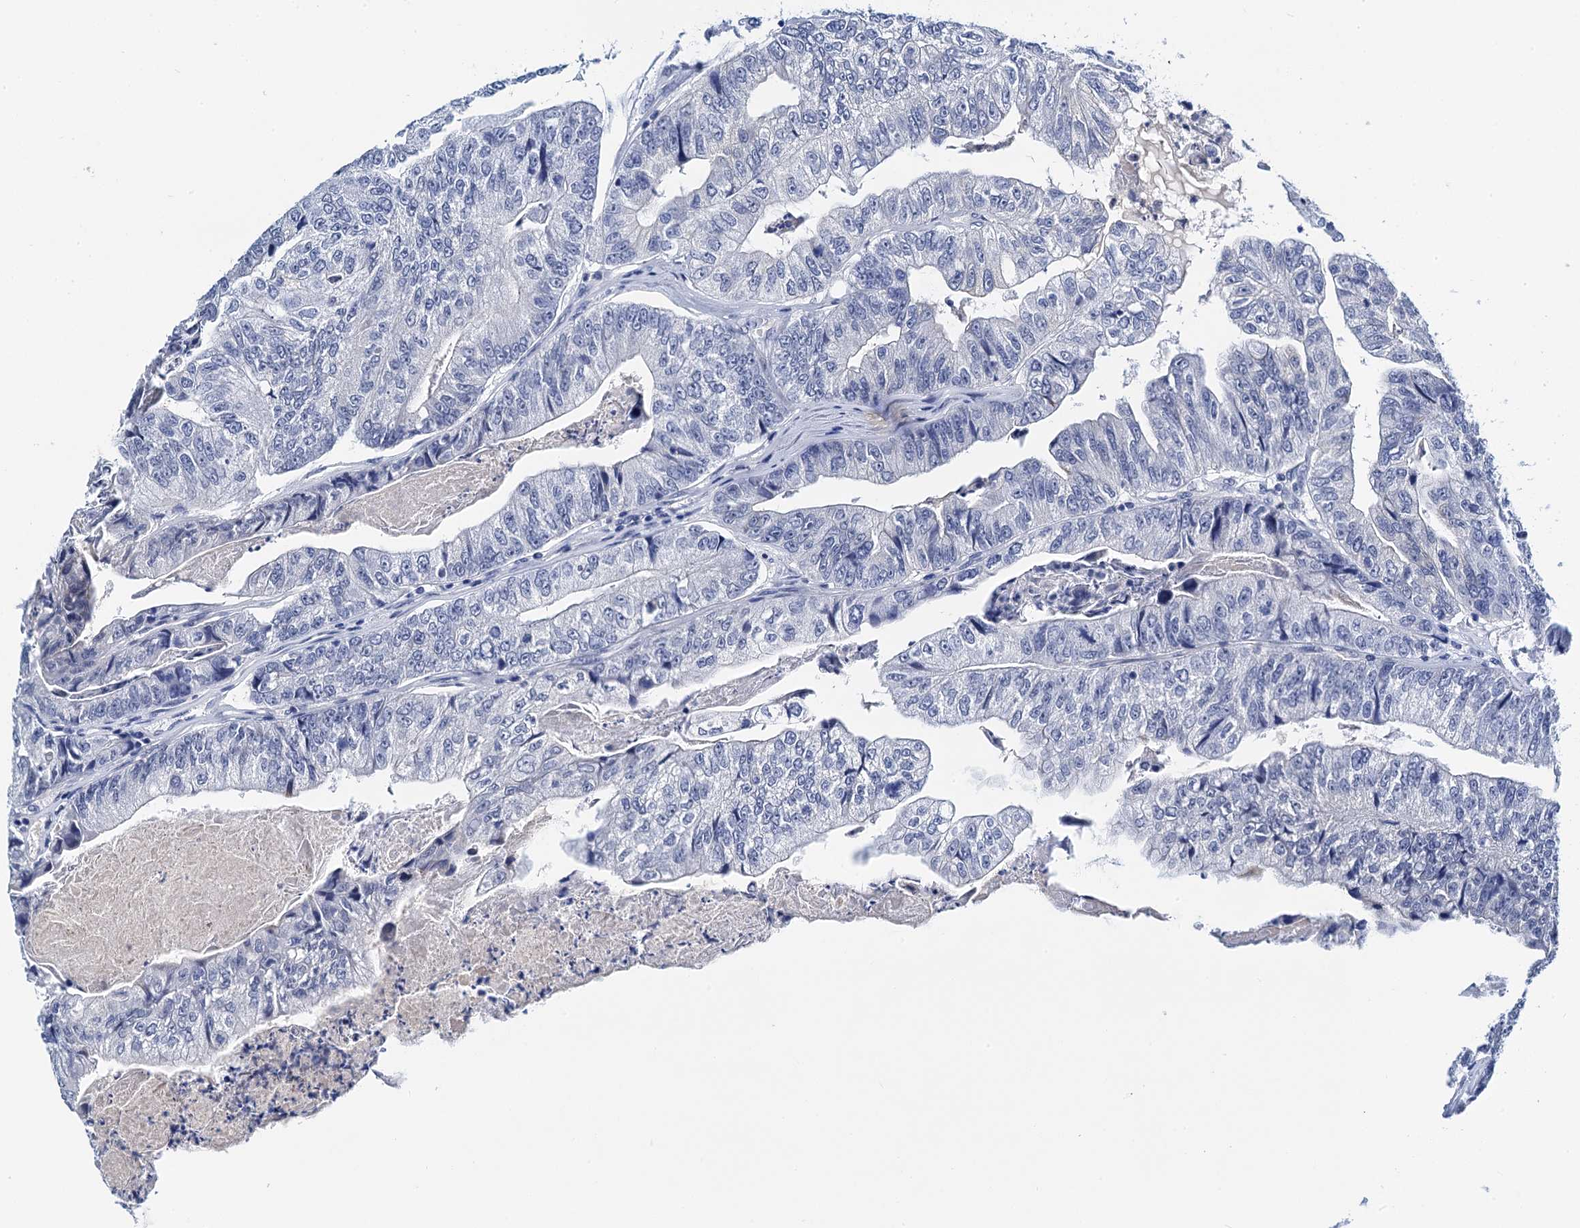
{"staining": {"intensity": "negative", "quantity": "none", "location": "none"}, "tissue": "colorectal cancer", "cell_type": "Tumor cells", "image_type": "cancer", "snomed": [{"axis": "morphology", "description": "Adenocarcinoma, NOS"}, {"axis": "topography", "description": "Colon"}], "caption": "Immunohistochemistry image of neoplastic tissue: human colorectal cancer (adenocarcinoma) stained with DAB reveals no significant protein expression in tumor cells. The staining was performed using DAB to visualize the protein expression in brown, while the nuclei were stained in blue with hematoxylin (Magnification: 20x).", "gene": "LYPD3", "patient": {"sex": "female", "age": 67}}